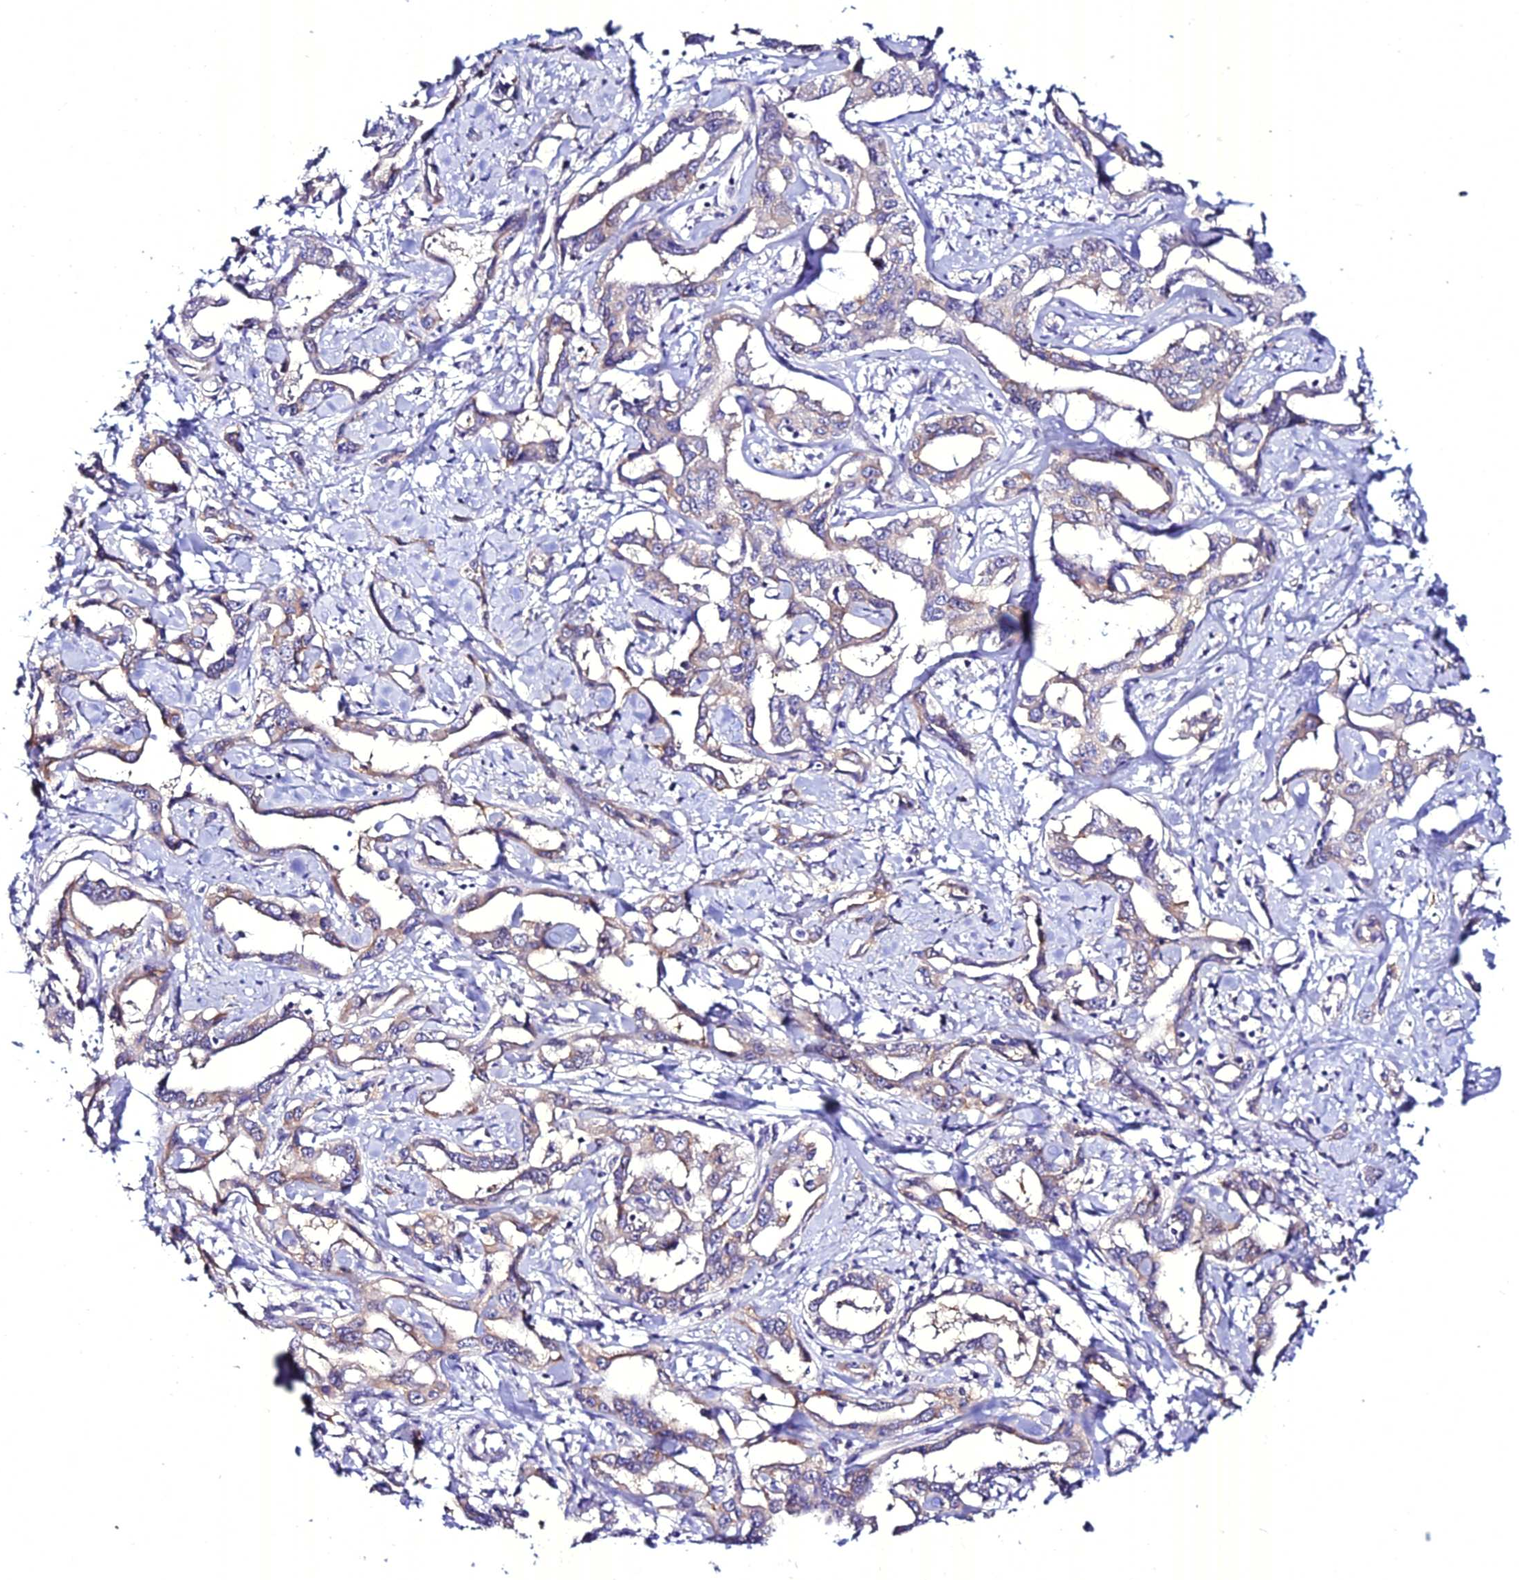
{"staining": {"intensity": "weak", "quantity": "25%-75%", "location": "cytoplasmic/membranous"}, "tissue": "liver cancer", "cell_type": "Tumor cells", "image_type": "cancer", "snomed": [{"axis": "morphology", "description": "Cholangiocarcinoma"}, {"axis": "topography", "description": "Liver"}], "caption": "Immunohistochemistry image of neoplastic tissue: liver cancer (cholangiocarcinoma) stained using IHC exhibits low levels of weak protein expression localized specifically in the cytoplasmic/membranous of tumor cells, appearing as a cytoplasmic/membranous brown color.", "gene": "ATG16L2", "patient": {"sex": "male", "age": 59}}